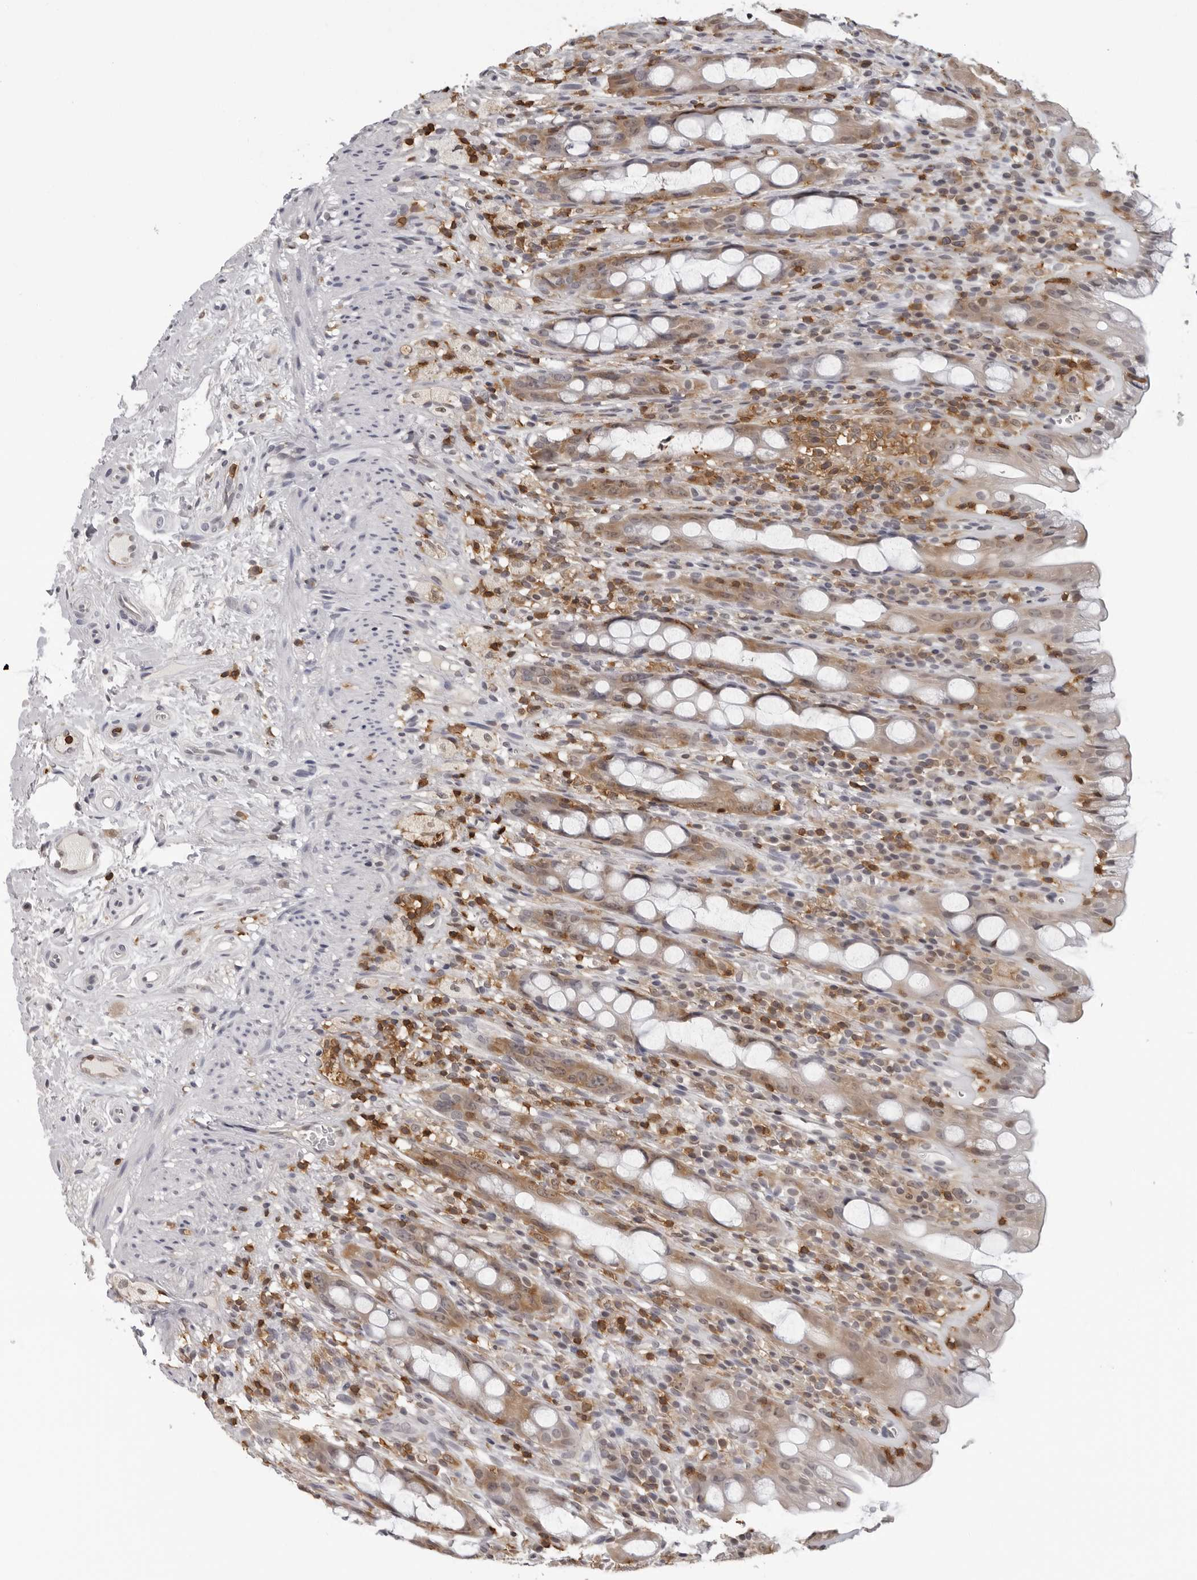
{"staining": {"intensity": "moderate", "quantity": "25%-75%", "location": "cytoplasmic/membranous"}, "tissue": "rectum", "cell_type": "Glandular cells", "image_type": "normal", "snomed": [{"axis": "morphology", "description": "Normal tissue, NOS"}, {"axis": "topography", "description": "Rectum"}], "caption": "IHC photomicrograph of benign rectum: rectum stained using immunohistochemistry (IHC) exhibits medium levels of moderate protein expression localized specifically in the cytoplasmic/membranous of glandular cells, appearing as a cytoplasmic/membranous brown color.", "gene": "HSPH1", "patient": {"sex": "male", "age": 44}}